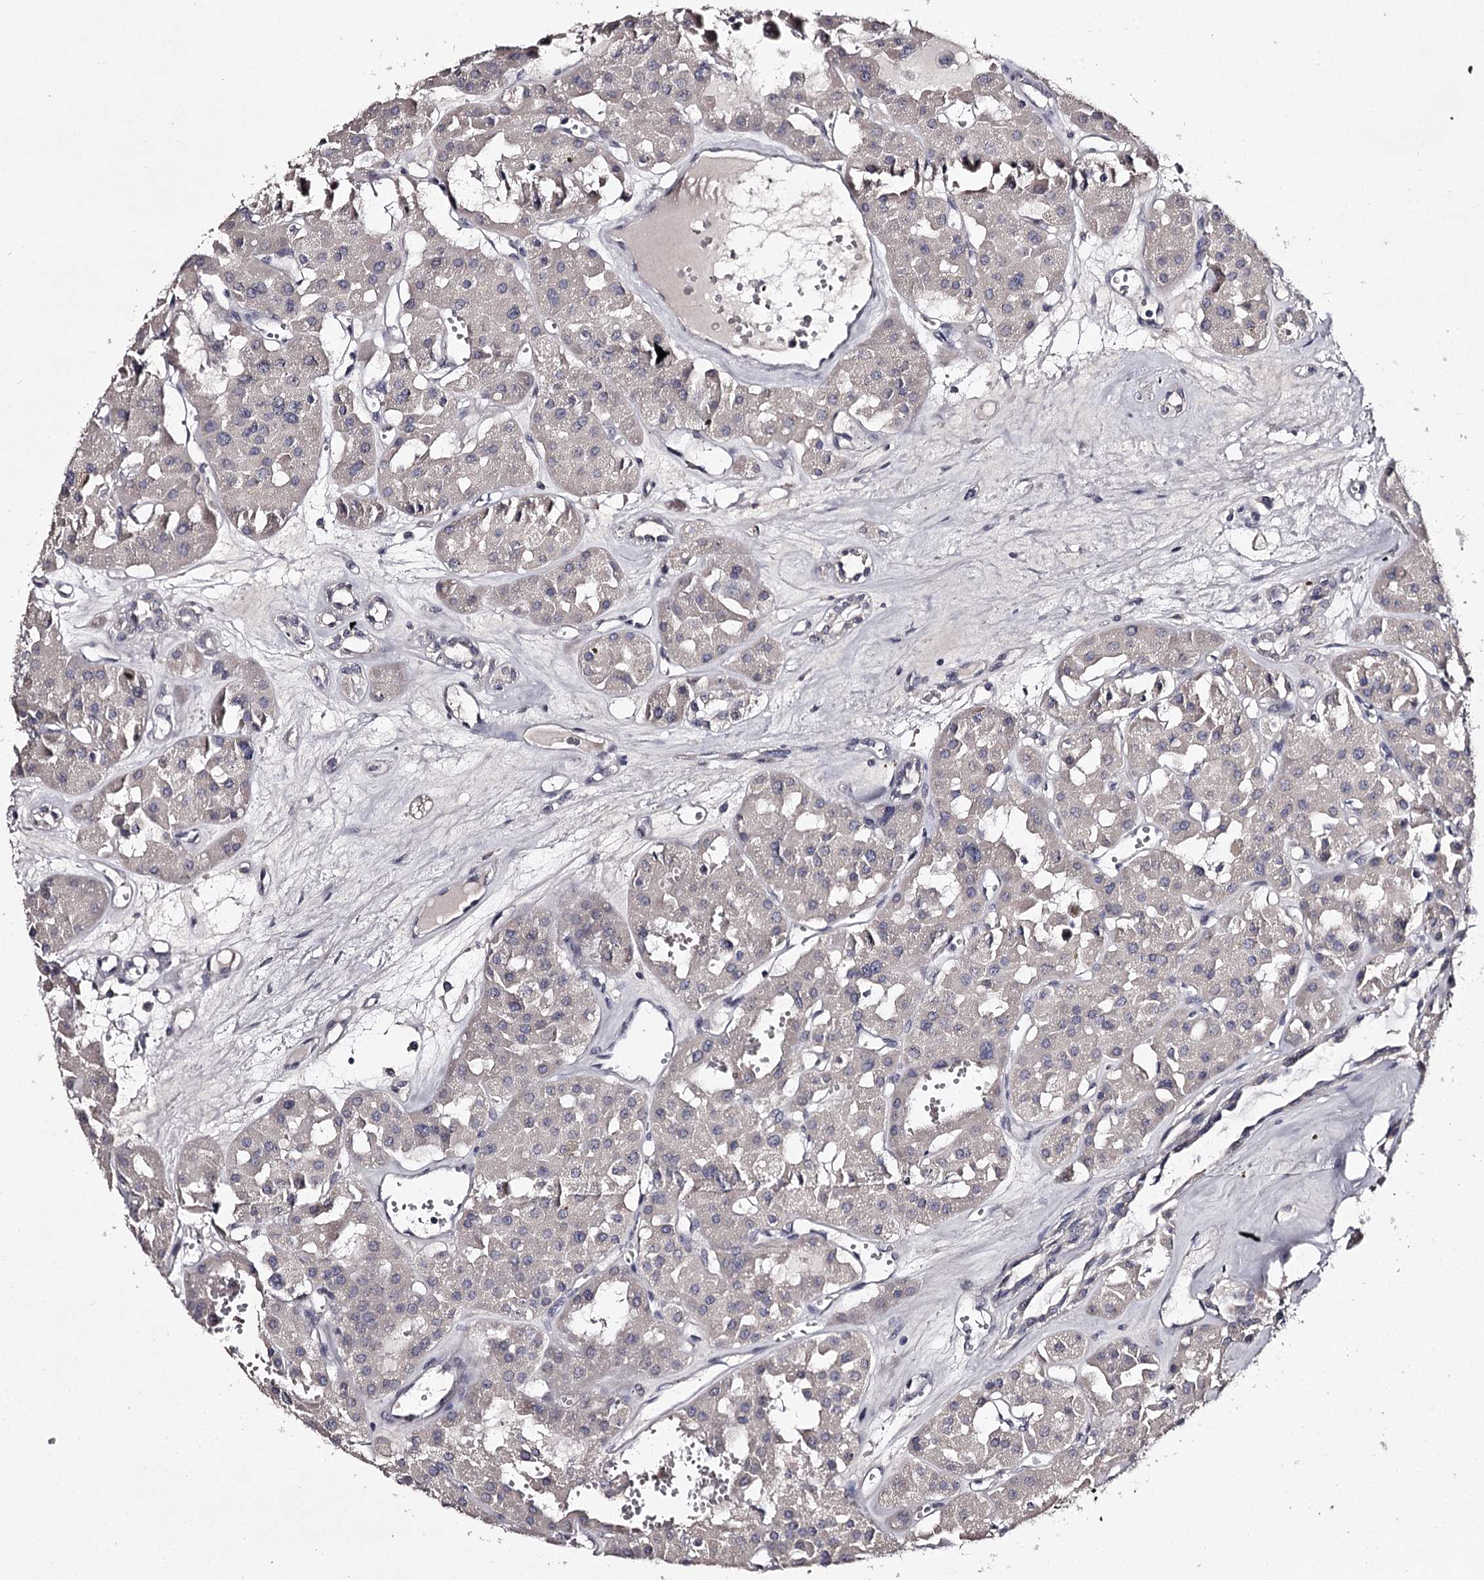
{"staining": {"intensity": "negative", "quantity": "none", "location": "none"}, "tissue": "renal cancer", "cell_type": "Tumor cells", "image_type": "cancer", "snomed": [{"axis": "morphology", "description": "Carcinoma, NOS"}, {"axis": "topography", "description": "Kidney"}], "caption": "Immunohistochemistry (IHC) of human renal cancer (carcinoma) demonstrates no positivity in tumor cells.", "gene": "PRM2", "patient": {"sex": "female", "age": 75}}